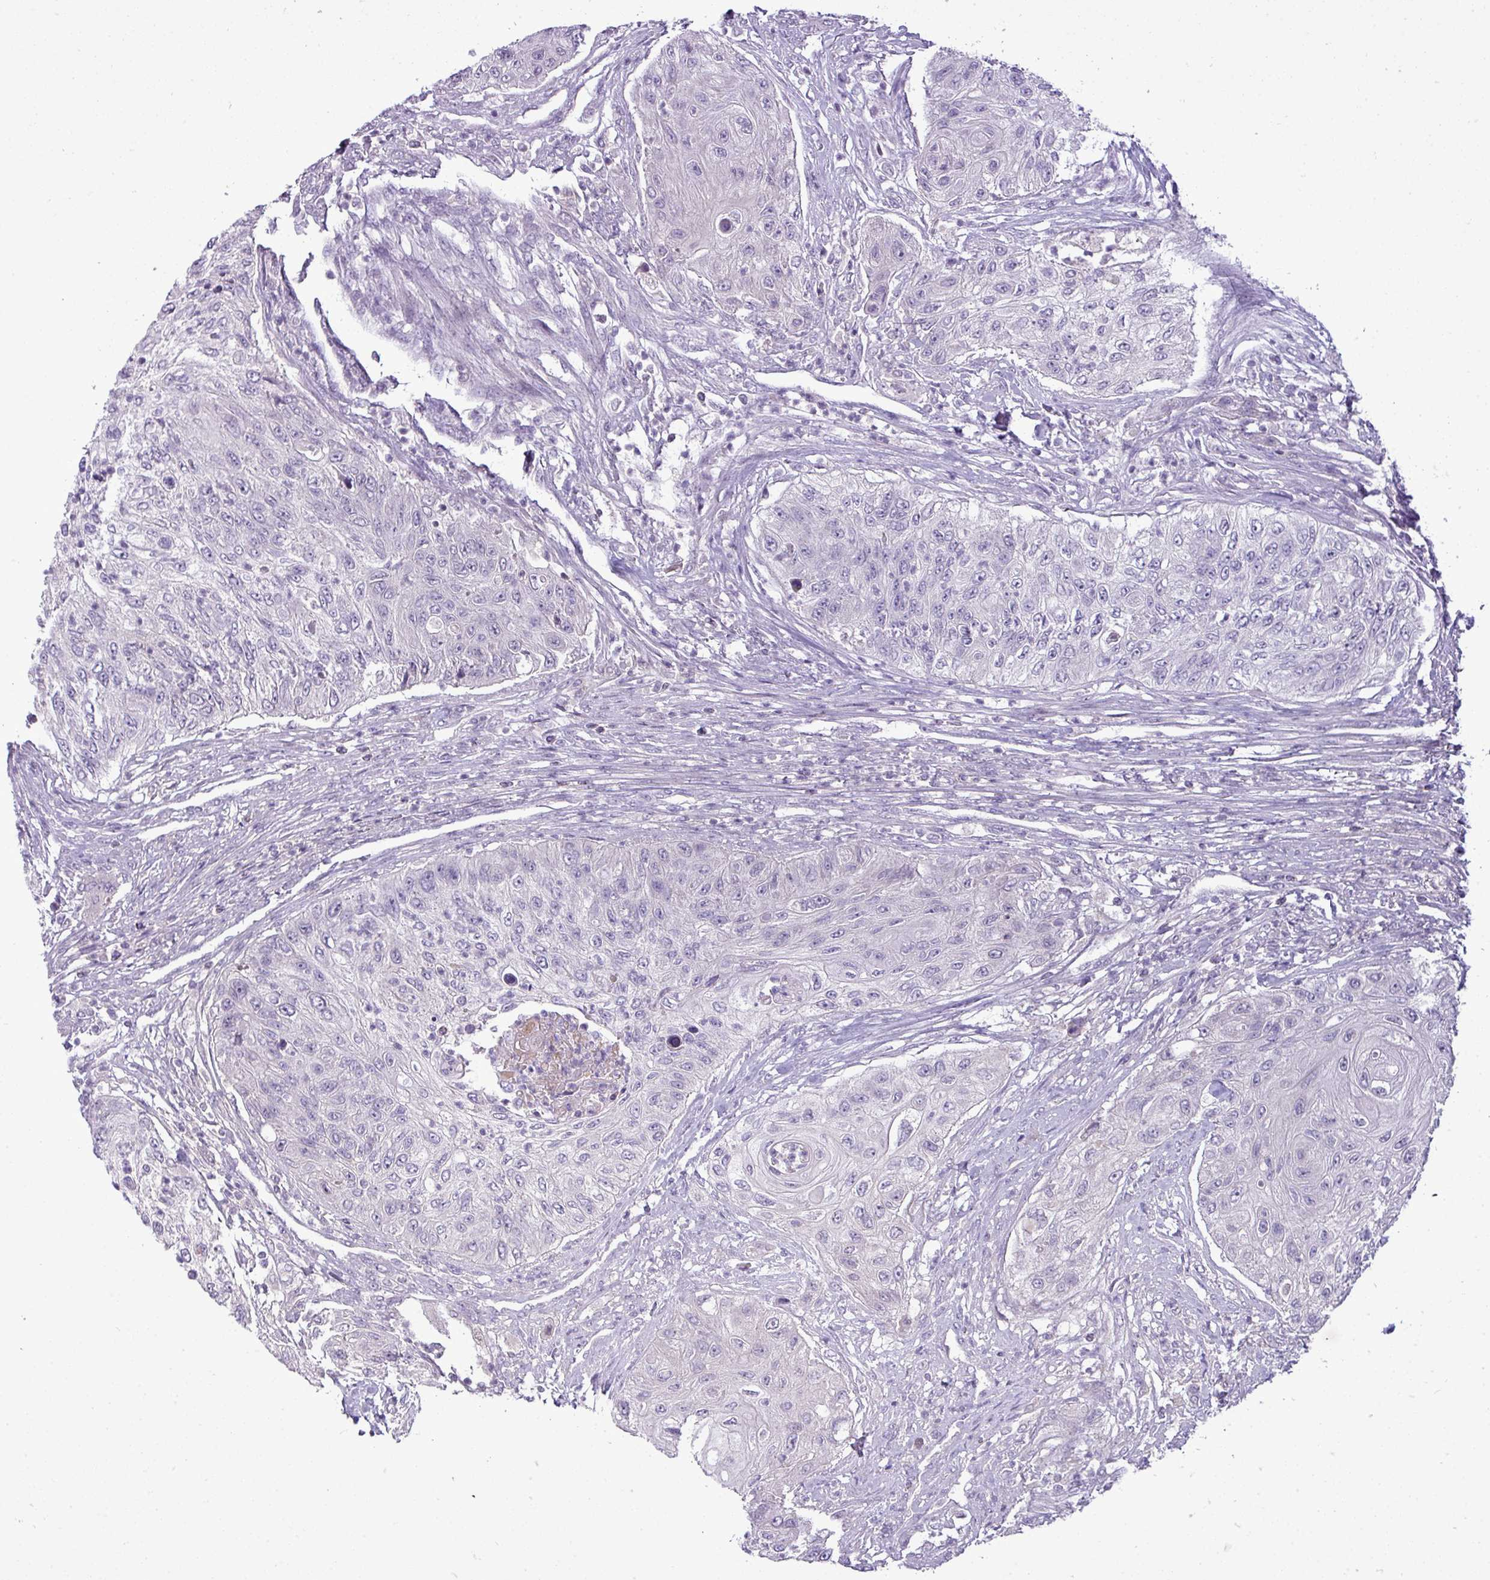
{"staining": {"intensity": "negative", "quantity": "none", "location": "none"}, "tissue": "urothelial cancer", "cell_type": "Tumor cells", "image_type": "cancer", "snomed": [{"axis": "morphology", "description": "Urothelial carcinoma, High grade"}, {"axis": "topography", "description": "Urinary bladder"}], "caption": "A photomicrograph of human urothelial carcinoma (high-grade) is negative for staining in tumor cells.", "gene": "APOM", "patient": {"sex": "female", "age": 60}}